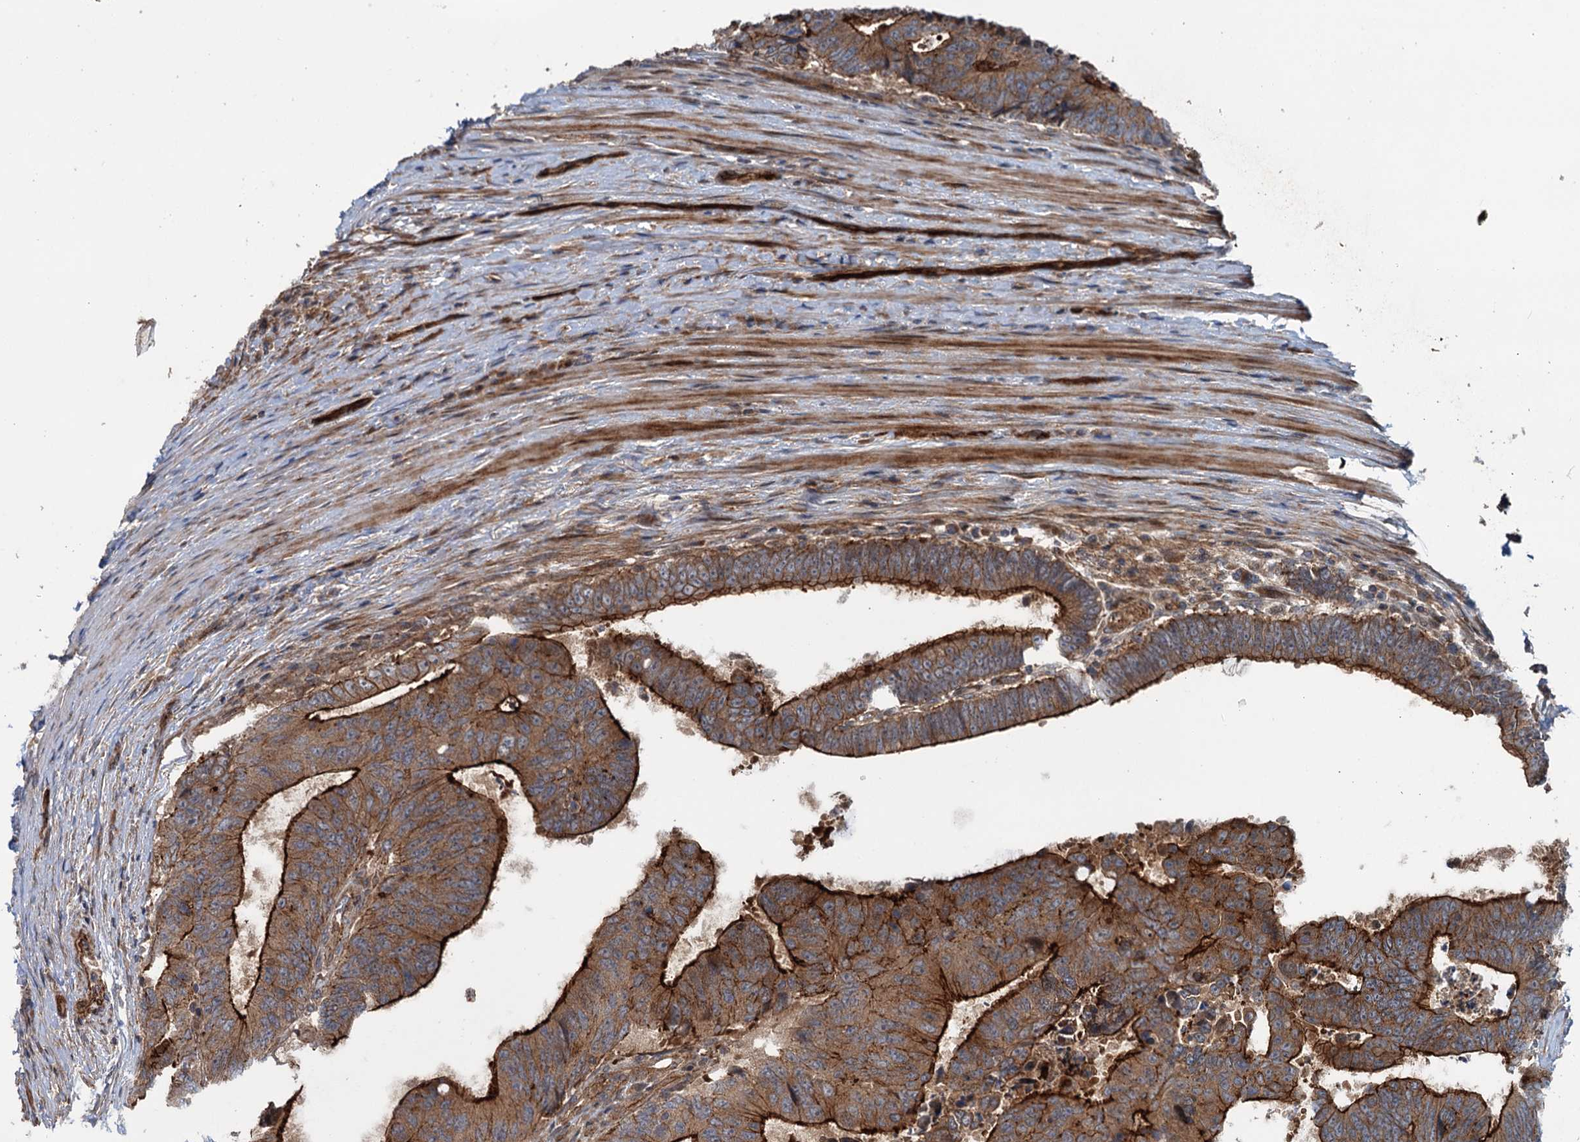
{"staining": {"intensity": "strong", "quantity": ">75%", "location": "cytoplasmic/membranous"}, "tissue": "colorectal cancer", "cell_type": "Tumor cells", "image_type": "cancer", "snomed": [{"axis": "morphology", "description": "Adenocarcinoma, NOS"}, {"axis": "topography", "description": "Rectum"}], "caption": "The histopathology image demonstrates immunohistochemical staining of colorectal adenocarcinoma. There is strong cytoplasmic/membranous staining is present in about >75% of tumor cells.", "gene": "ADGRG4", "patient": {"sex": "male", "age": 84}}